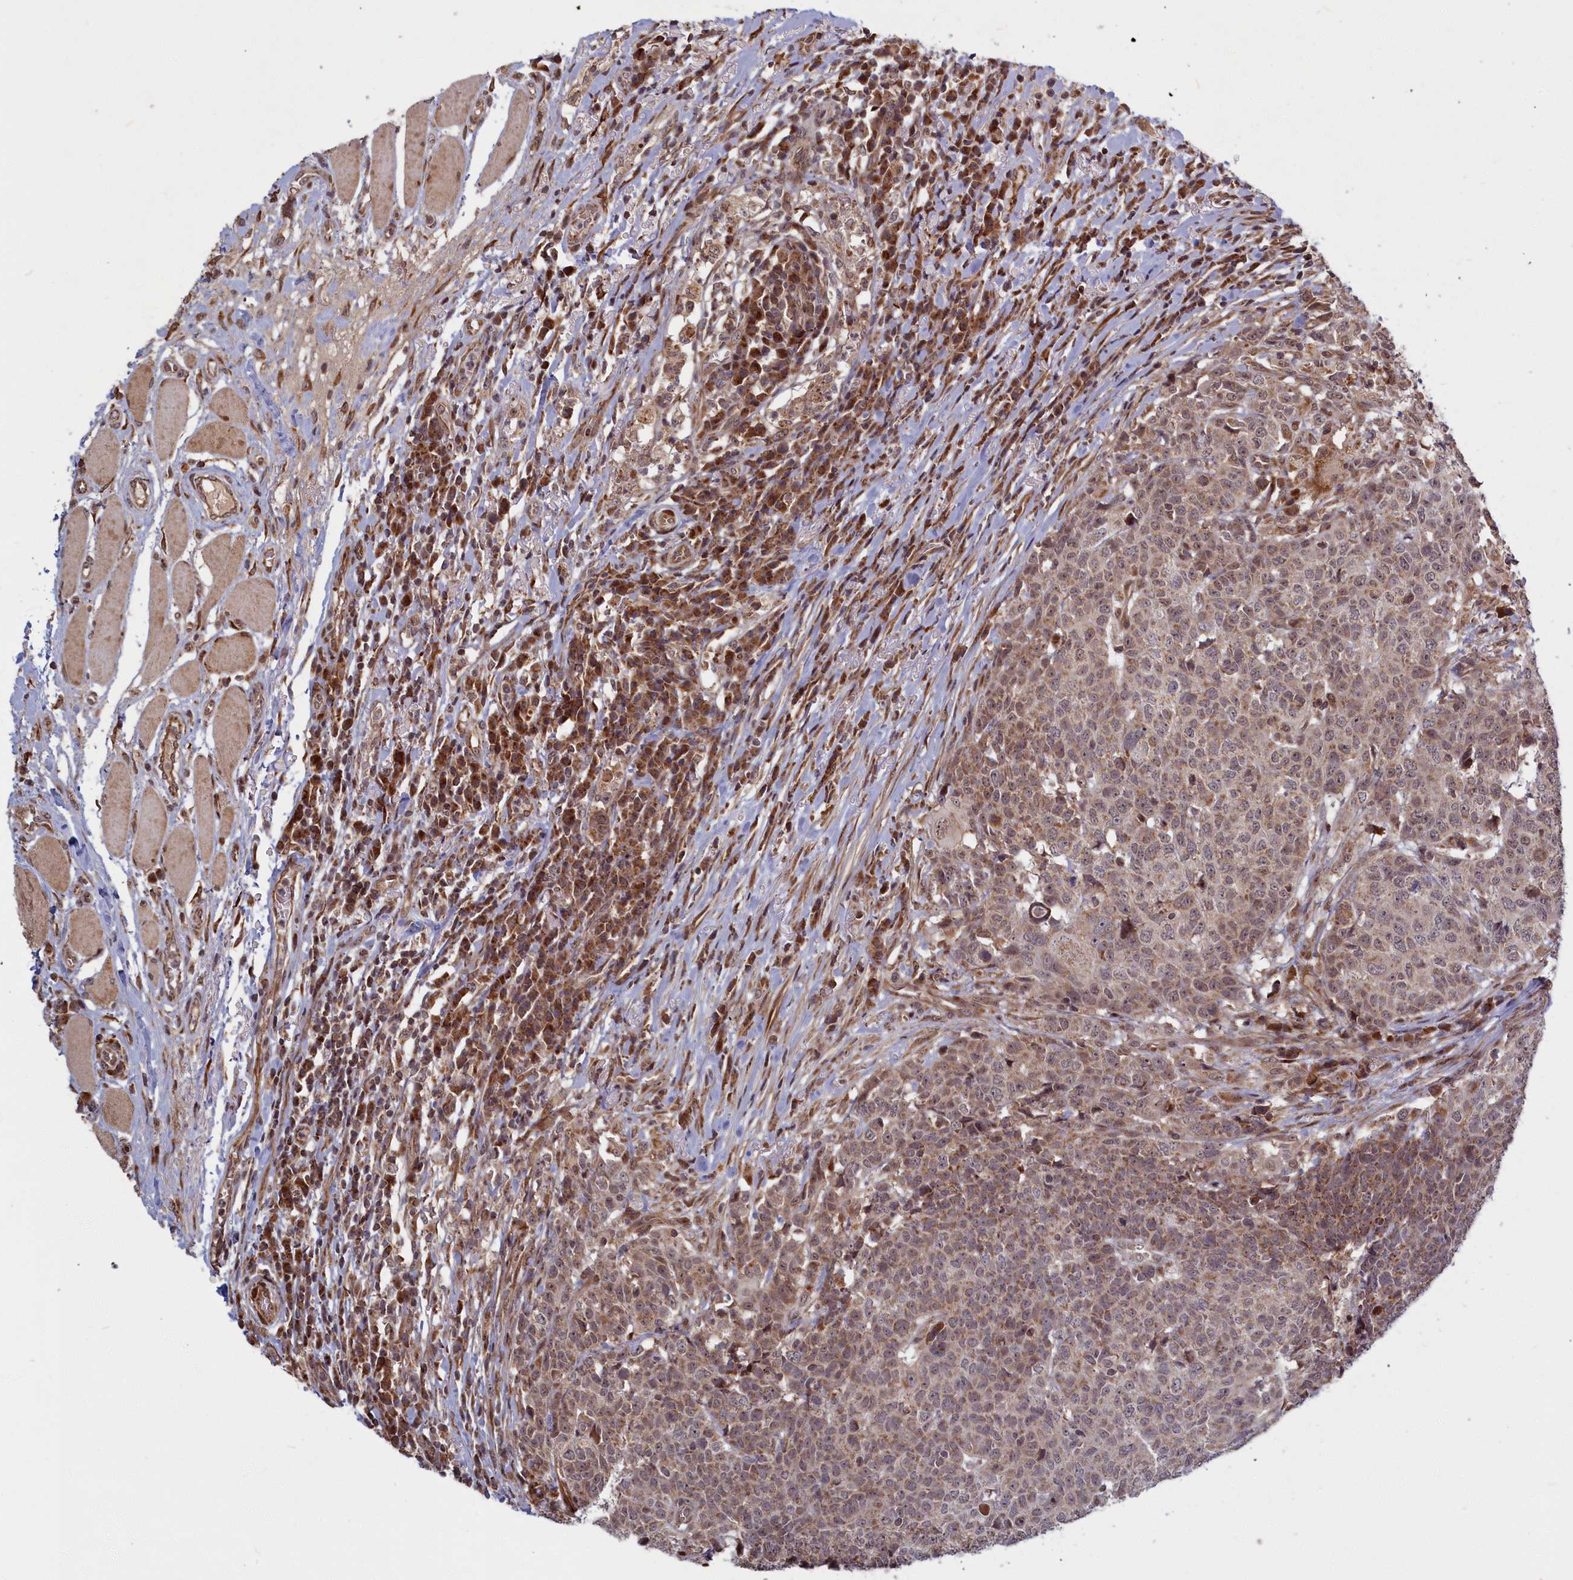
{"staining": {"intensity": "moderate", "quantity": ">75%", "location": "cytoplasmic/membranous,nuclear"}, "tissue": "head and neck cancer", "cell_type": "Tumor cells", "image_type": "cancer", "snomed": [{"axis": "morphology", "description": "Squamous cell carcinoma, NOS"}, {"axis": "topography", "description": "Head-Neck"}], "caption": "Immunohistochemical staining of human squamous cell carcinoma (head and neck) shows medium levels of moderate cytoplasmic/membranous and nuclear expression in about >75% of tumor cells.", "gene": "PLA2G10", "patient": {"sex": "male", "age": 66}}